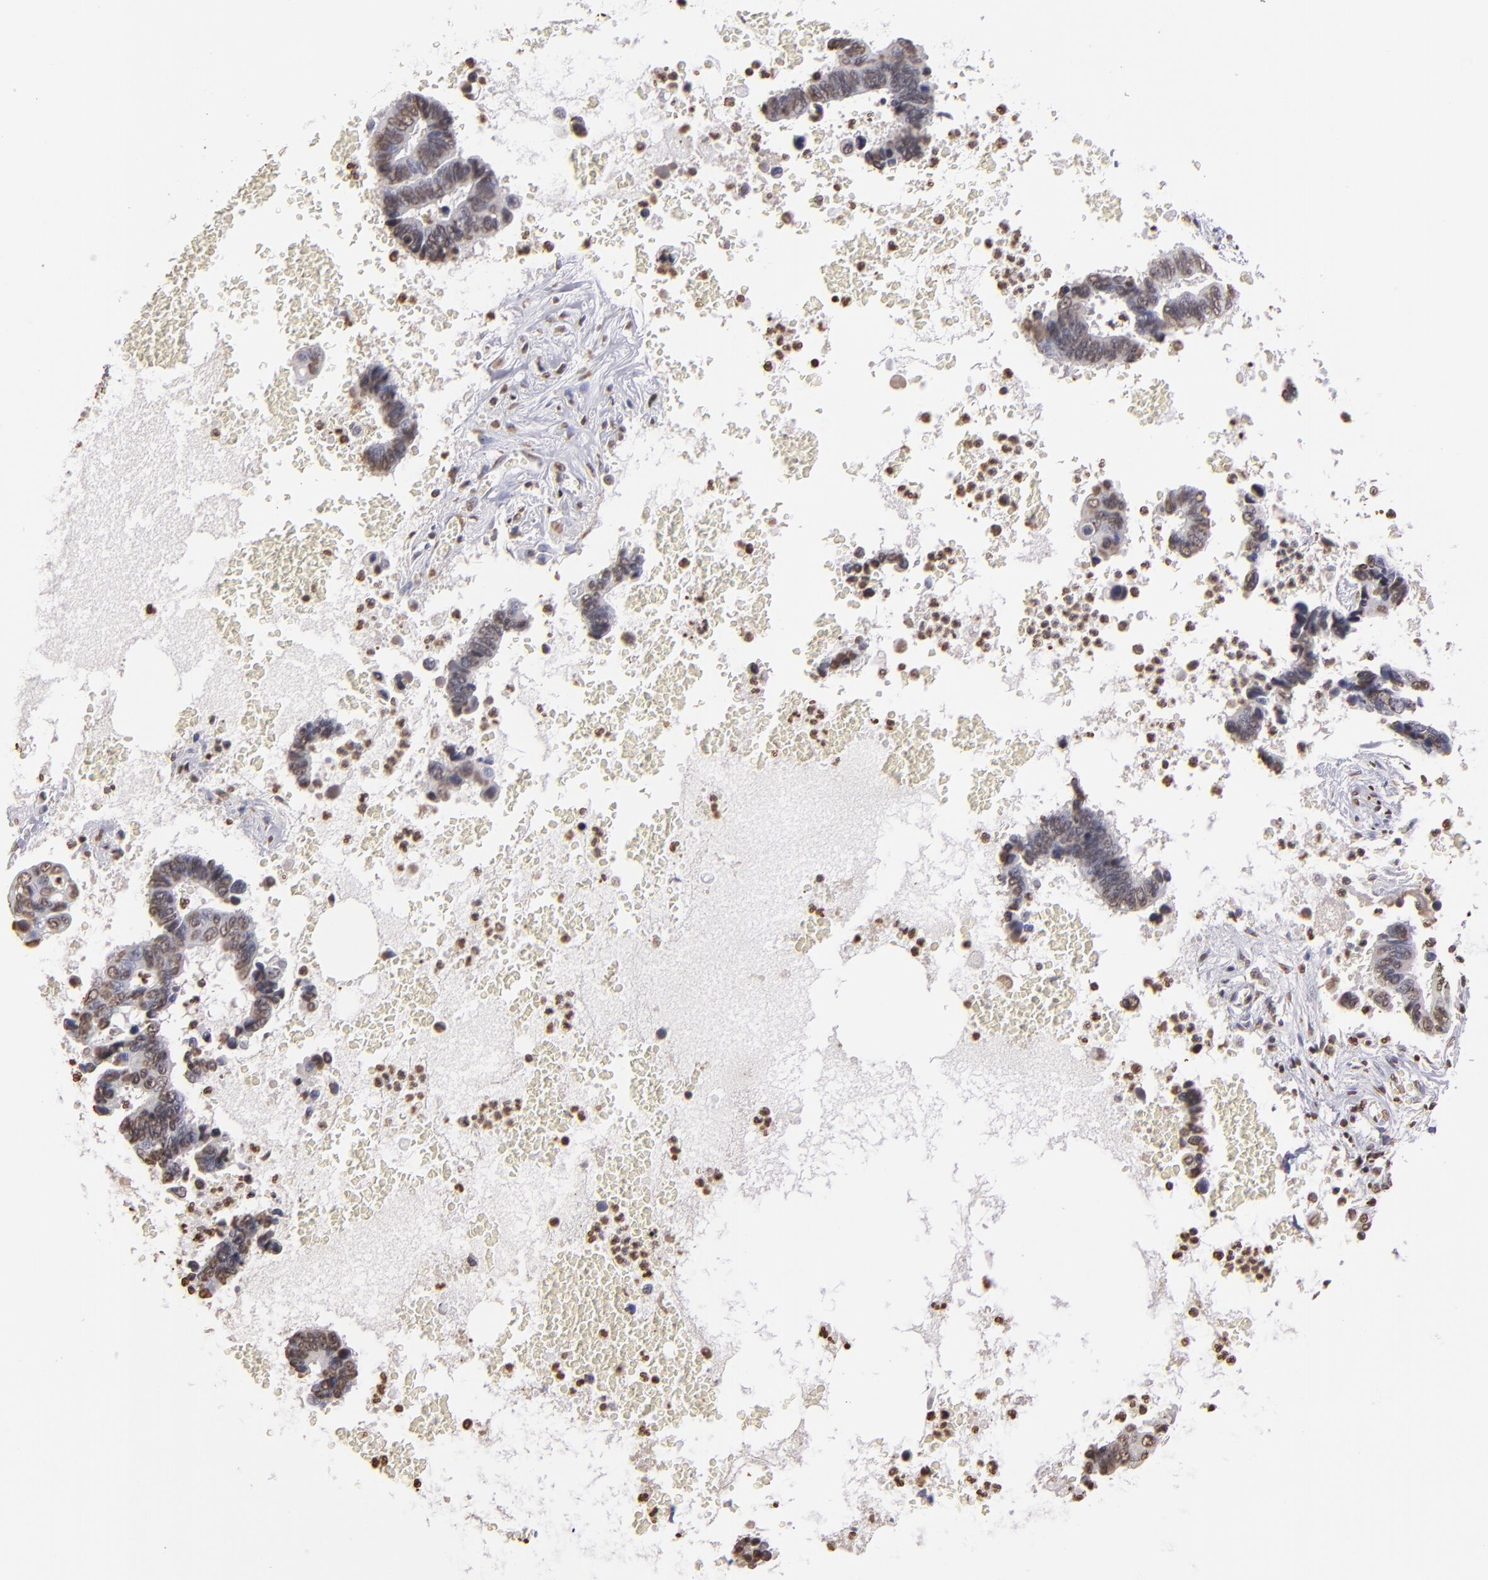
{"staining": {"intensity": "weak", "quantity": "25%-75%", "location": "nuclear"}, "tissue": "pancreatic cancer", "cell_type": "Tumor cells", "image_type": "cancer", "snomed": [{"axis": "morphology", "description": "Adenocarcinoma, NOS"}, {"axis": "topography", "description": "Pancreas"}], "caption": "Immunohistochemical staining of pancreatic cancer (adenocarcinoma) demonstrates weak nuclear protein expression in approximately 25%-75% of tumor cells.", "gene": "LBX1", "patient": {"sex": "female", "age": 70}}